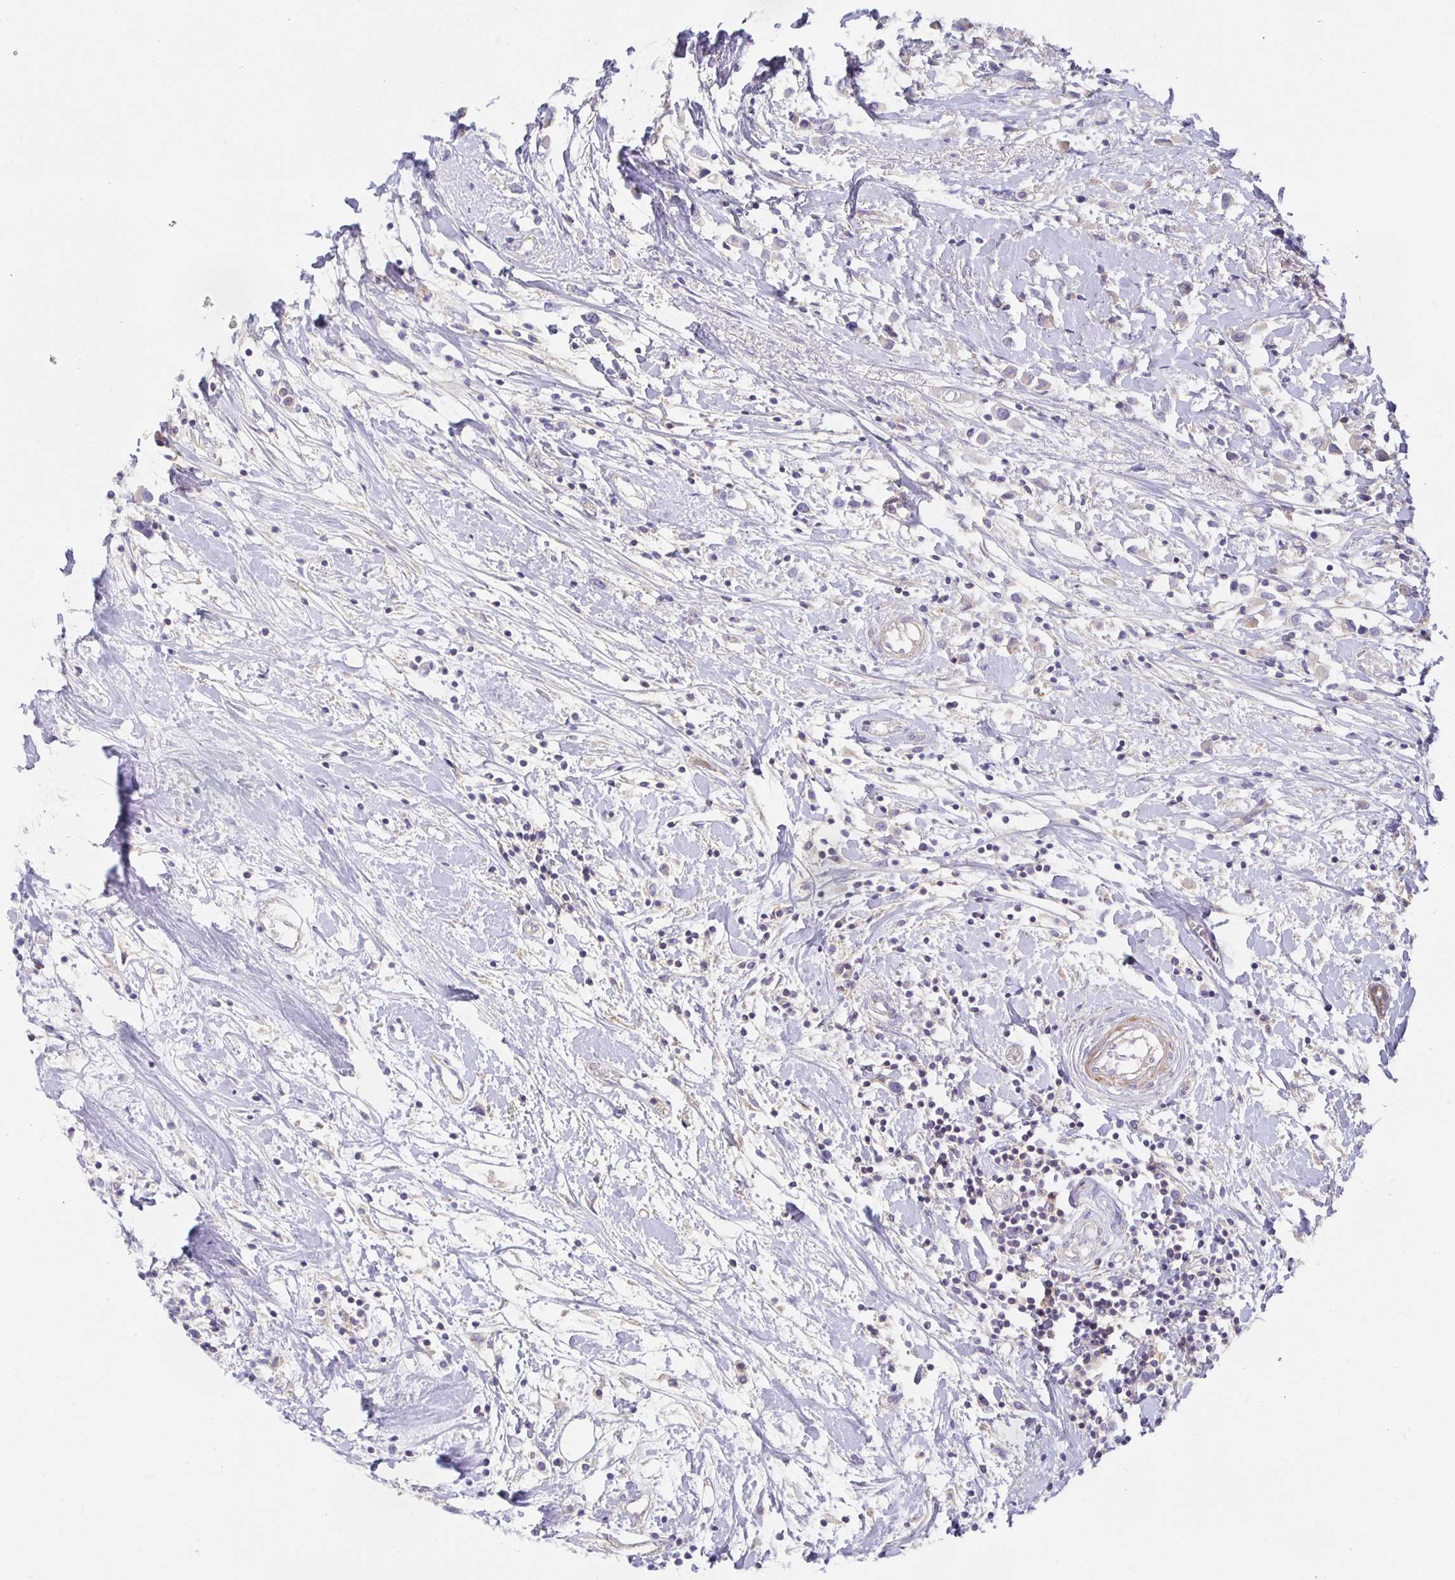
{"staining": {"intensity": "weak", "quantity": "<25%", "location": "cytoplasmic/membranous"}, "tissue": "breast cancer", "cell_type": "Tumor cells", "image_type": "cancer", "snomed": [{"axis": "morphology", "description": "Duct carcinoma"}, {"axis": "topography", "description": "Breast"}], "caption": "This micrograph is of breast cancer stained with immunohistochemistry (IHC) to label a protein in brown with the nuclei are counter-stained blue. There is no staining in tumor cells.", "gene": "METTL22", "patient": {"sex": "female", "age": 61}}